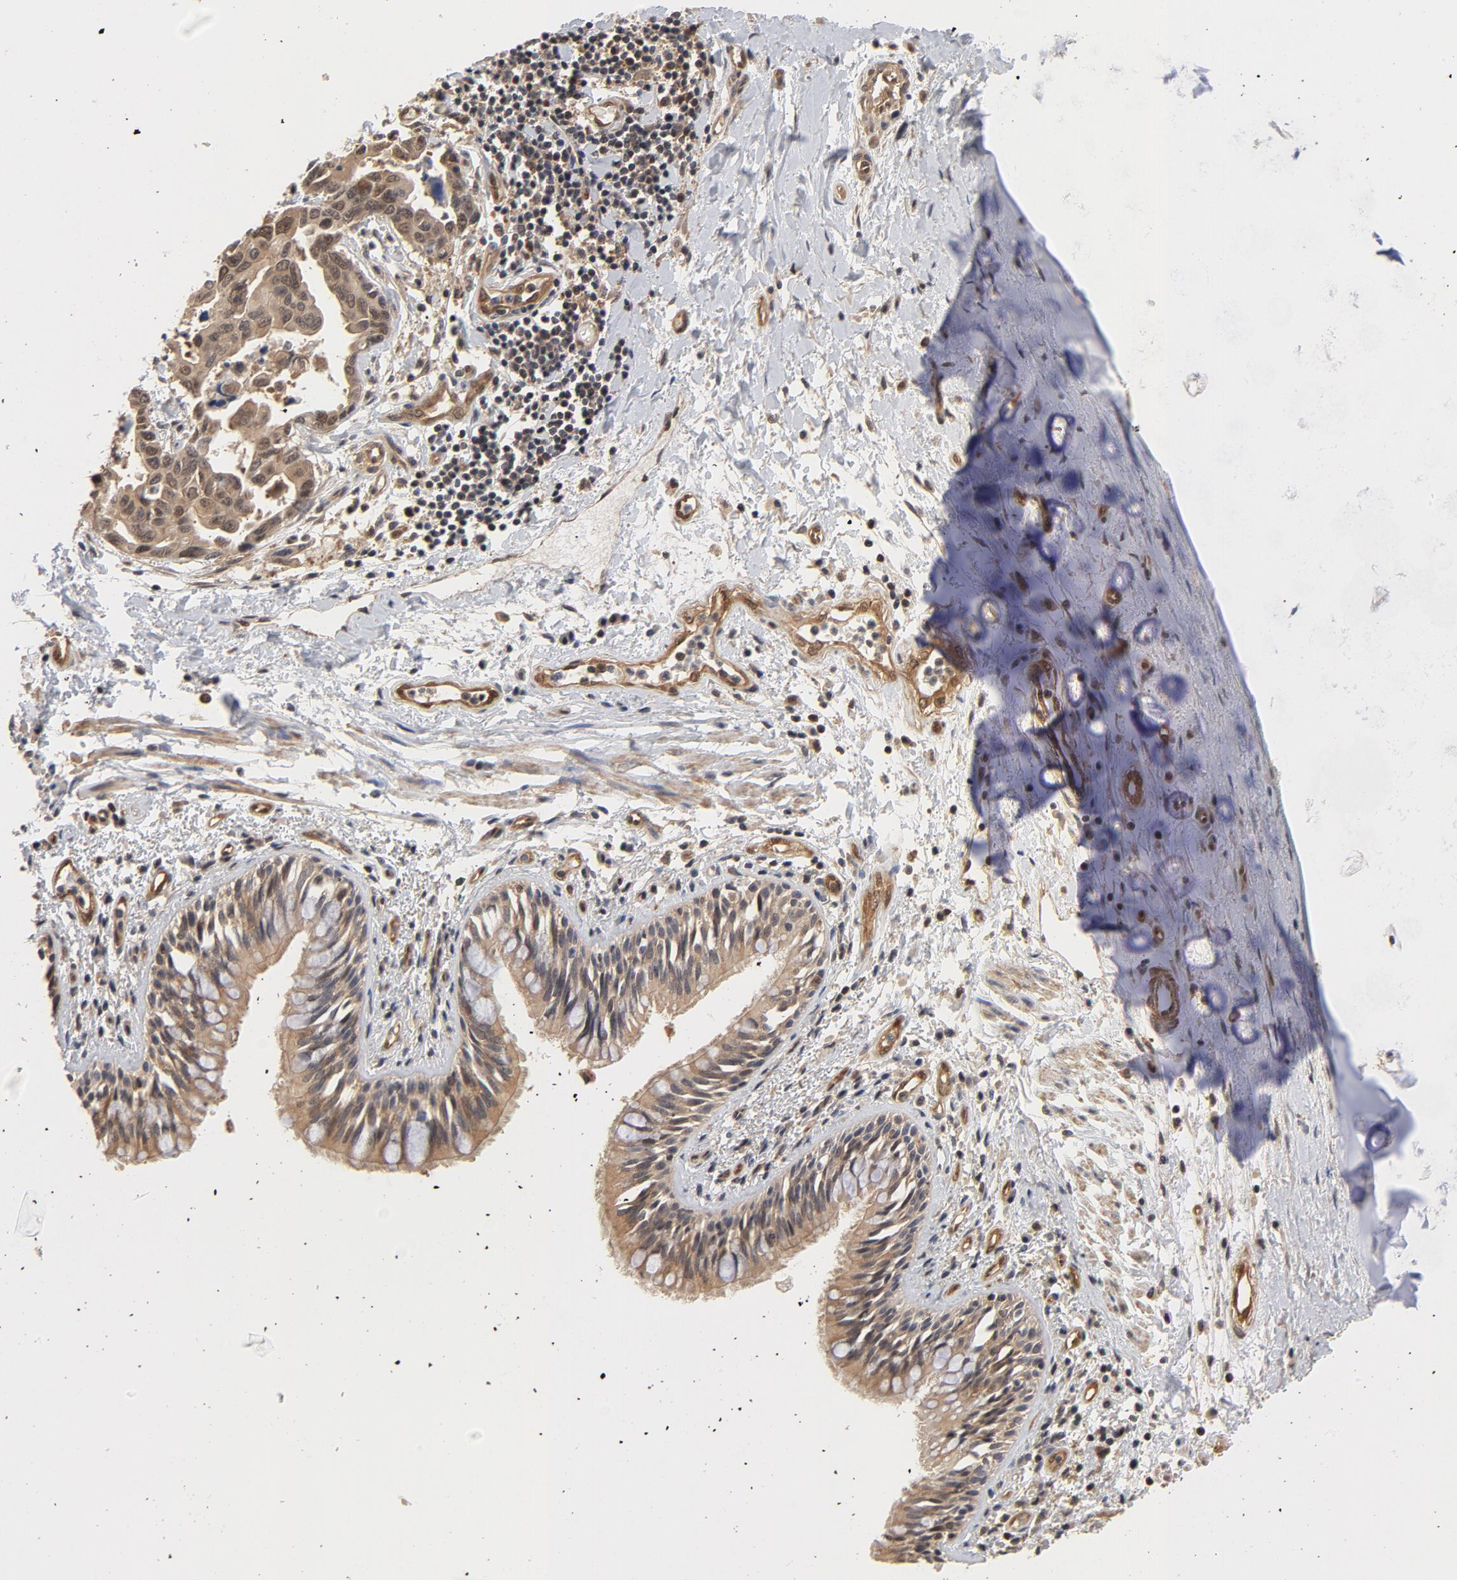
{"staining": {"intensity": "moderate", "quantity": ">75%", "location": "cytoplasmic/membranous,nuclear"}, "tissue": "lung cancer", "cell_type": "Tumor cells", "image_type": "cancer", "snomed": [{"axis": "morphology", "description": "Adenocarcinoma, NOS"}, {"axis": "topography", "description": "Lymph node"}, {"axis": "topography", "description": "Lung"}], "caption": "This photomicrograph shows IHC staining of adenocarcinoma (lung), with medium moderate cytoplasmic/membranous and nuclear positivity in approximately >75% of tumor cells.", "gene": "CDC37", "patient": {"sex": "male", "age": 64}}